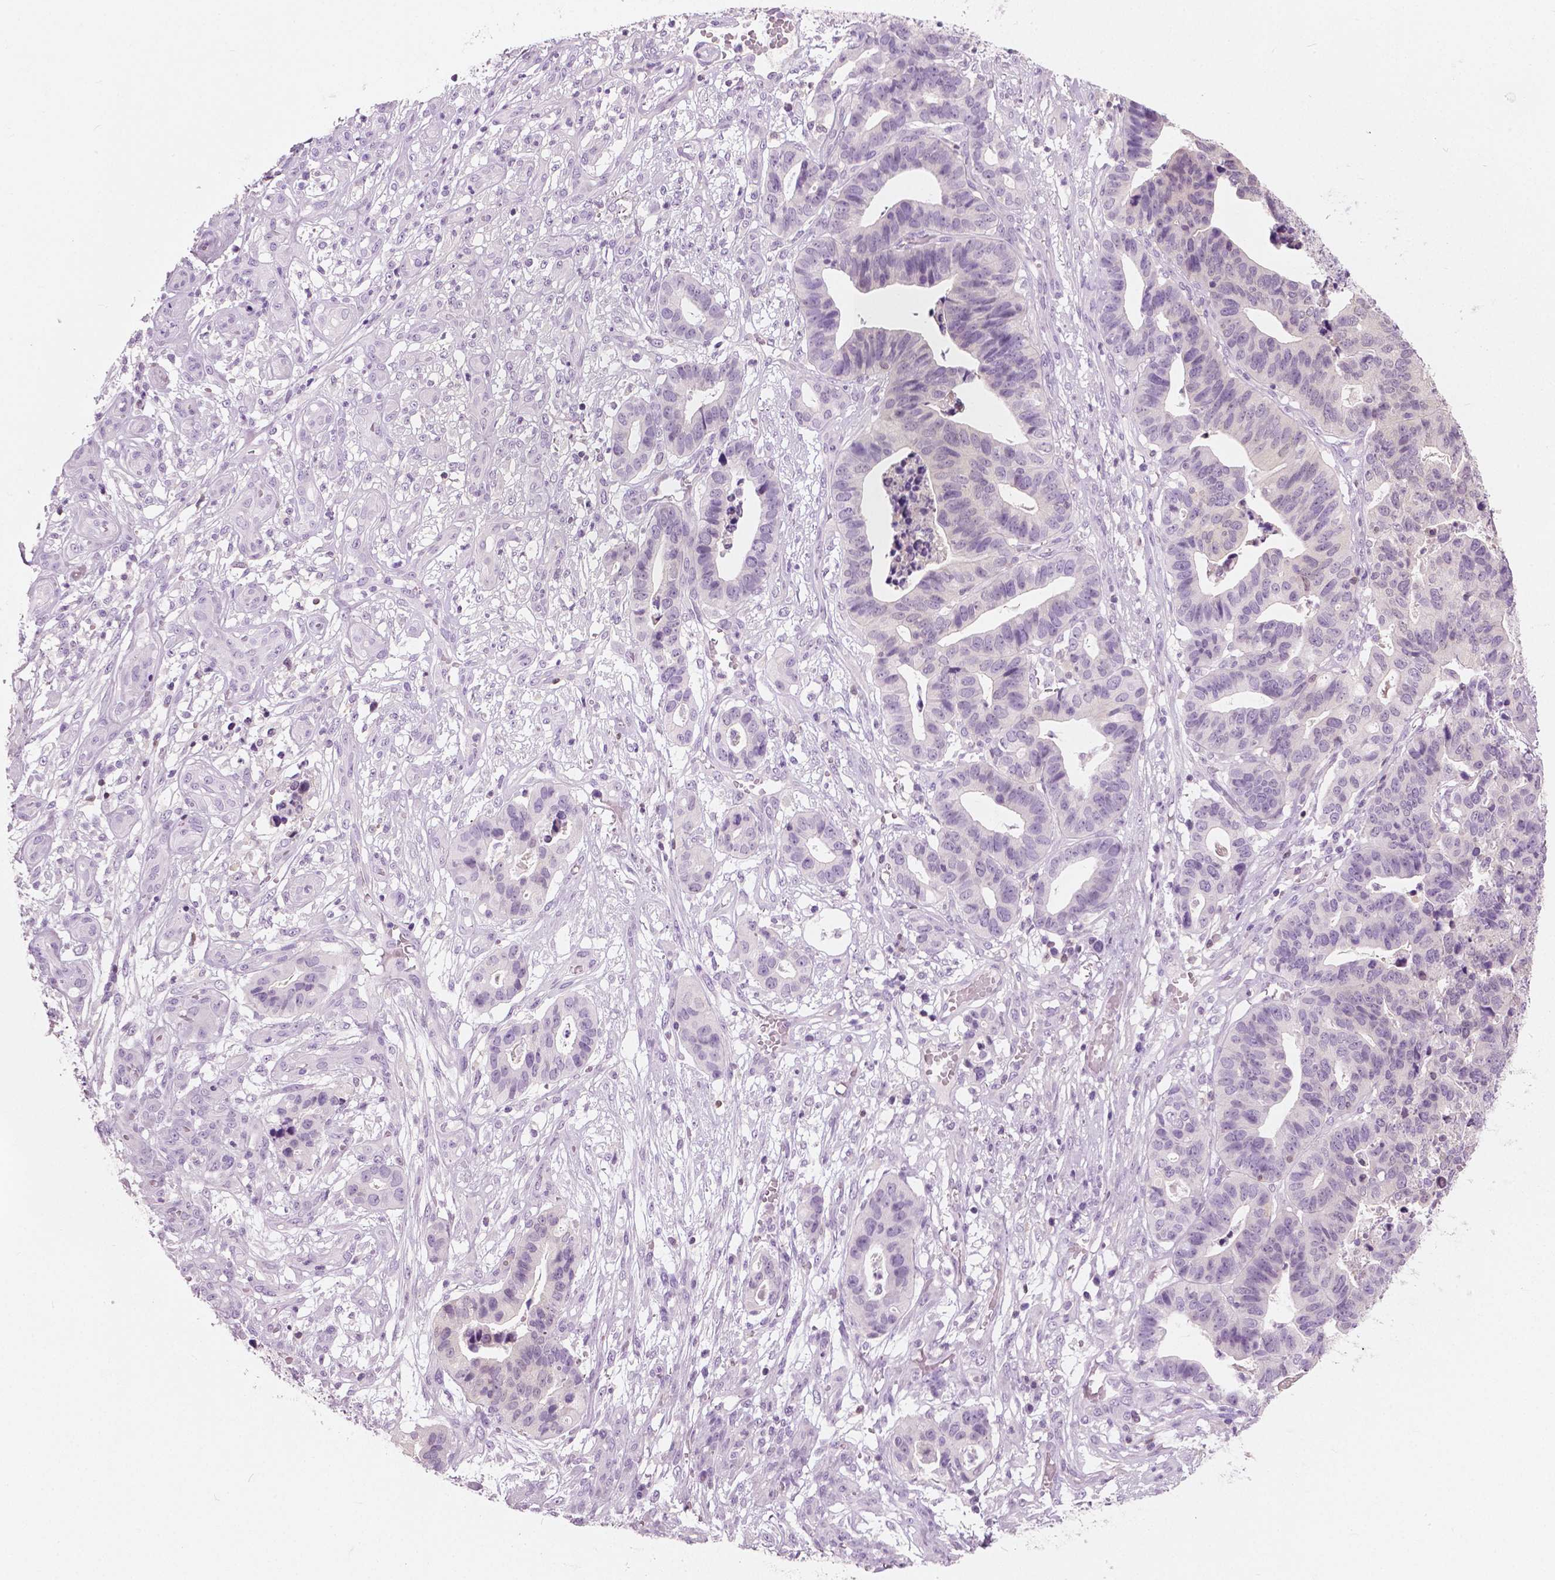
{"staining": {"intensity": "negative", "quantity": "none", "location": "none"}, "tissue": "stomach cancer", "cell_type": "Tumor cells", "image_type": "cancer", "snomed": [{"axis": "morphology", "description": "Adenocarcinoma, NOS"}, {"axis": "topography", "description": "Stomach, upper"}], "caption": "Tumor cells show no significant protein expression in stomach cancer (adenocarcinoma).", "gene": "GALM", "patient": {"sex": "female", "age": 67}}